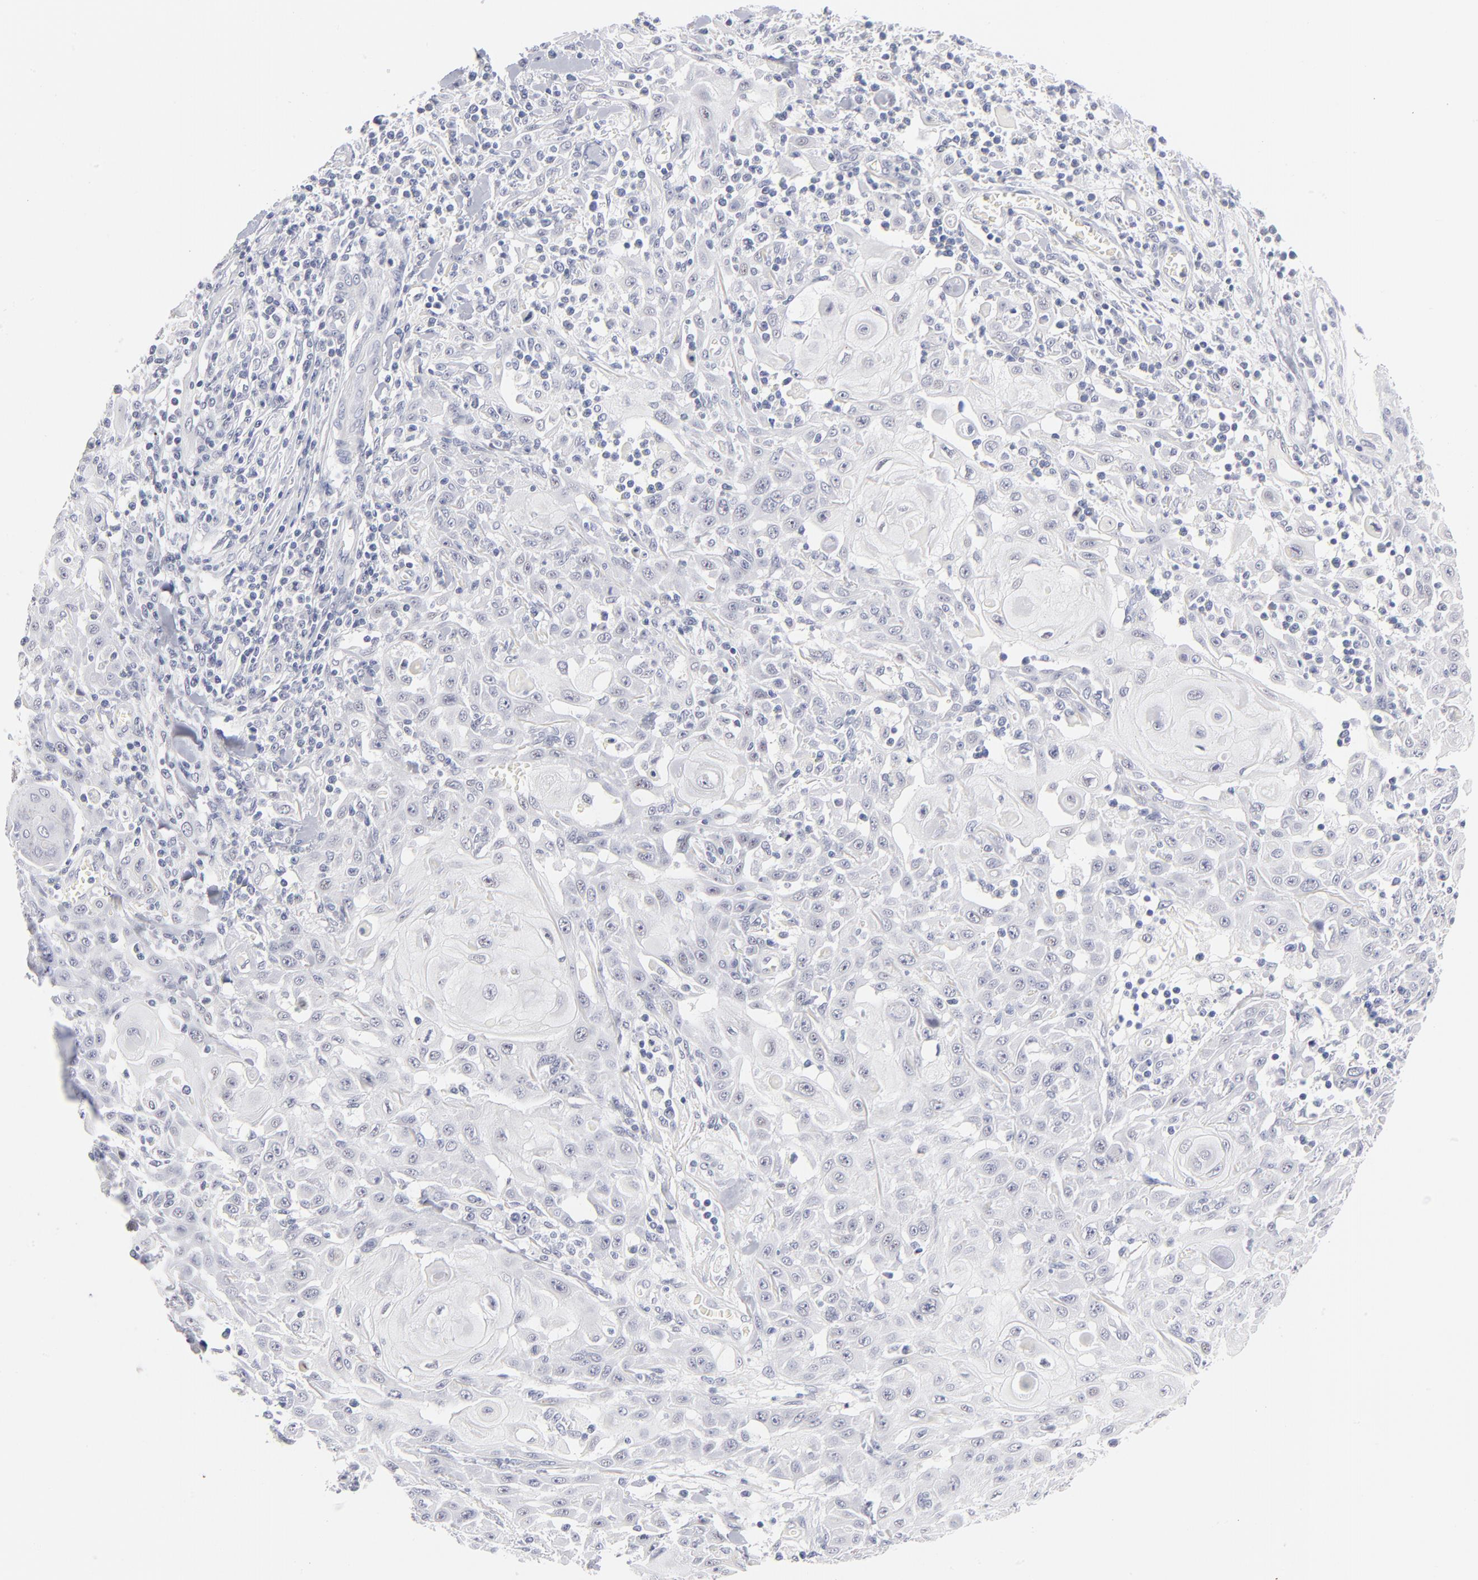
{"staining": {"intensity": "negative", "quantity": "none", "location": "none"}, "tissue": "skin cancer", "cell_type": "Tumor cells", "image_type": "cancer", "snomed": [{"axis": "morphology", "description": "Squamous cell carcinoma, NOS"}, {"axis": "topography", "description": "Skin"}], "caption": "Human skin cancer (squamous cell carcinoma) stained for a protein using immunohistochemistry exhibits no positivity in tumor cells.", "gene": "KHNYN", "patient": {"sex": "male", "age": 24}}